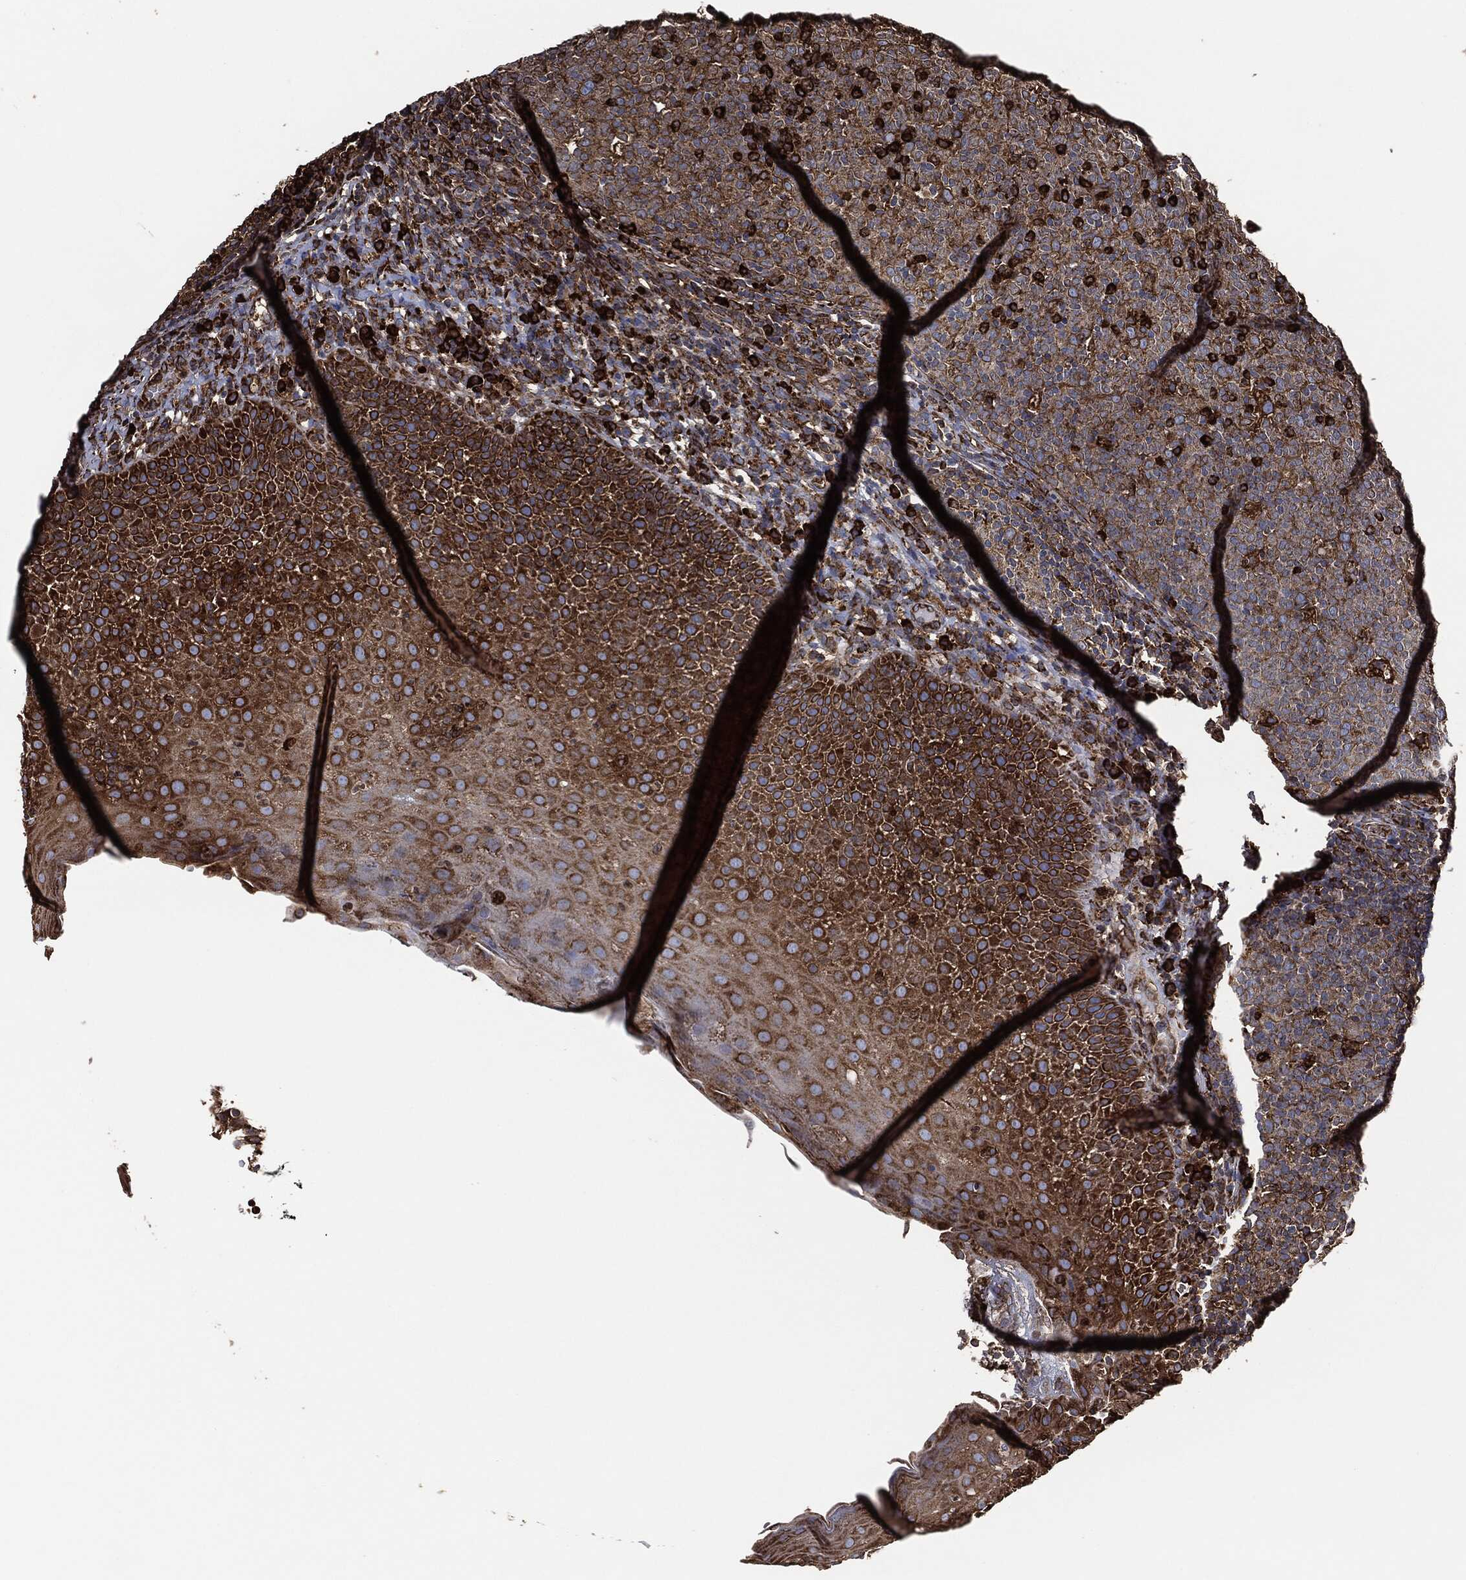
{"staining": {"intensity": "strong", "quantity": "<25%", "location": "cytoplasmic/membranous"}, "tissue": "tonsil", "cell_type": "Germinal center cells", "image_type": "normal", "snomed": [{"axis": "morphology", "description": "Normal tissue, NOS"}, {"axis": "topography", "description": "Tonsil"}], "caption": "High-magnification brightfield microscopy of benign tonsil stained with DAB (brown) and counterstained with hematoxylin (blue). germinal center cells exhibit strong cytoplasmic/membranous staining is seen in about<25% of cells. The staining was performed using DAB (3,3'-diaminobenzidine) to visualize the protein expression in brown, while the nuclei were stained in blue with hematoxylin (Magnification: 20x).", "gene": "AMFR", "patient": {"sex": "female", "age": 5}}